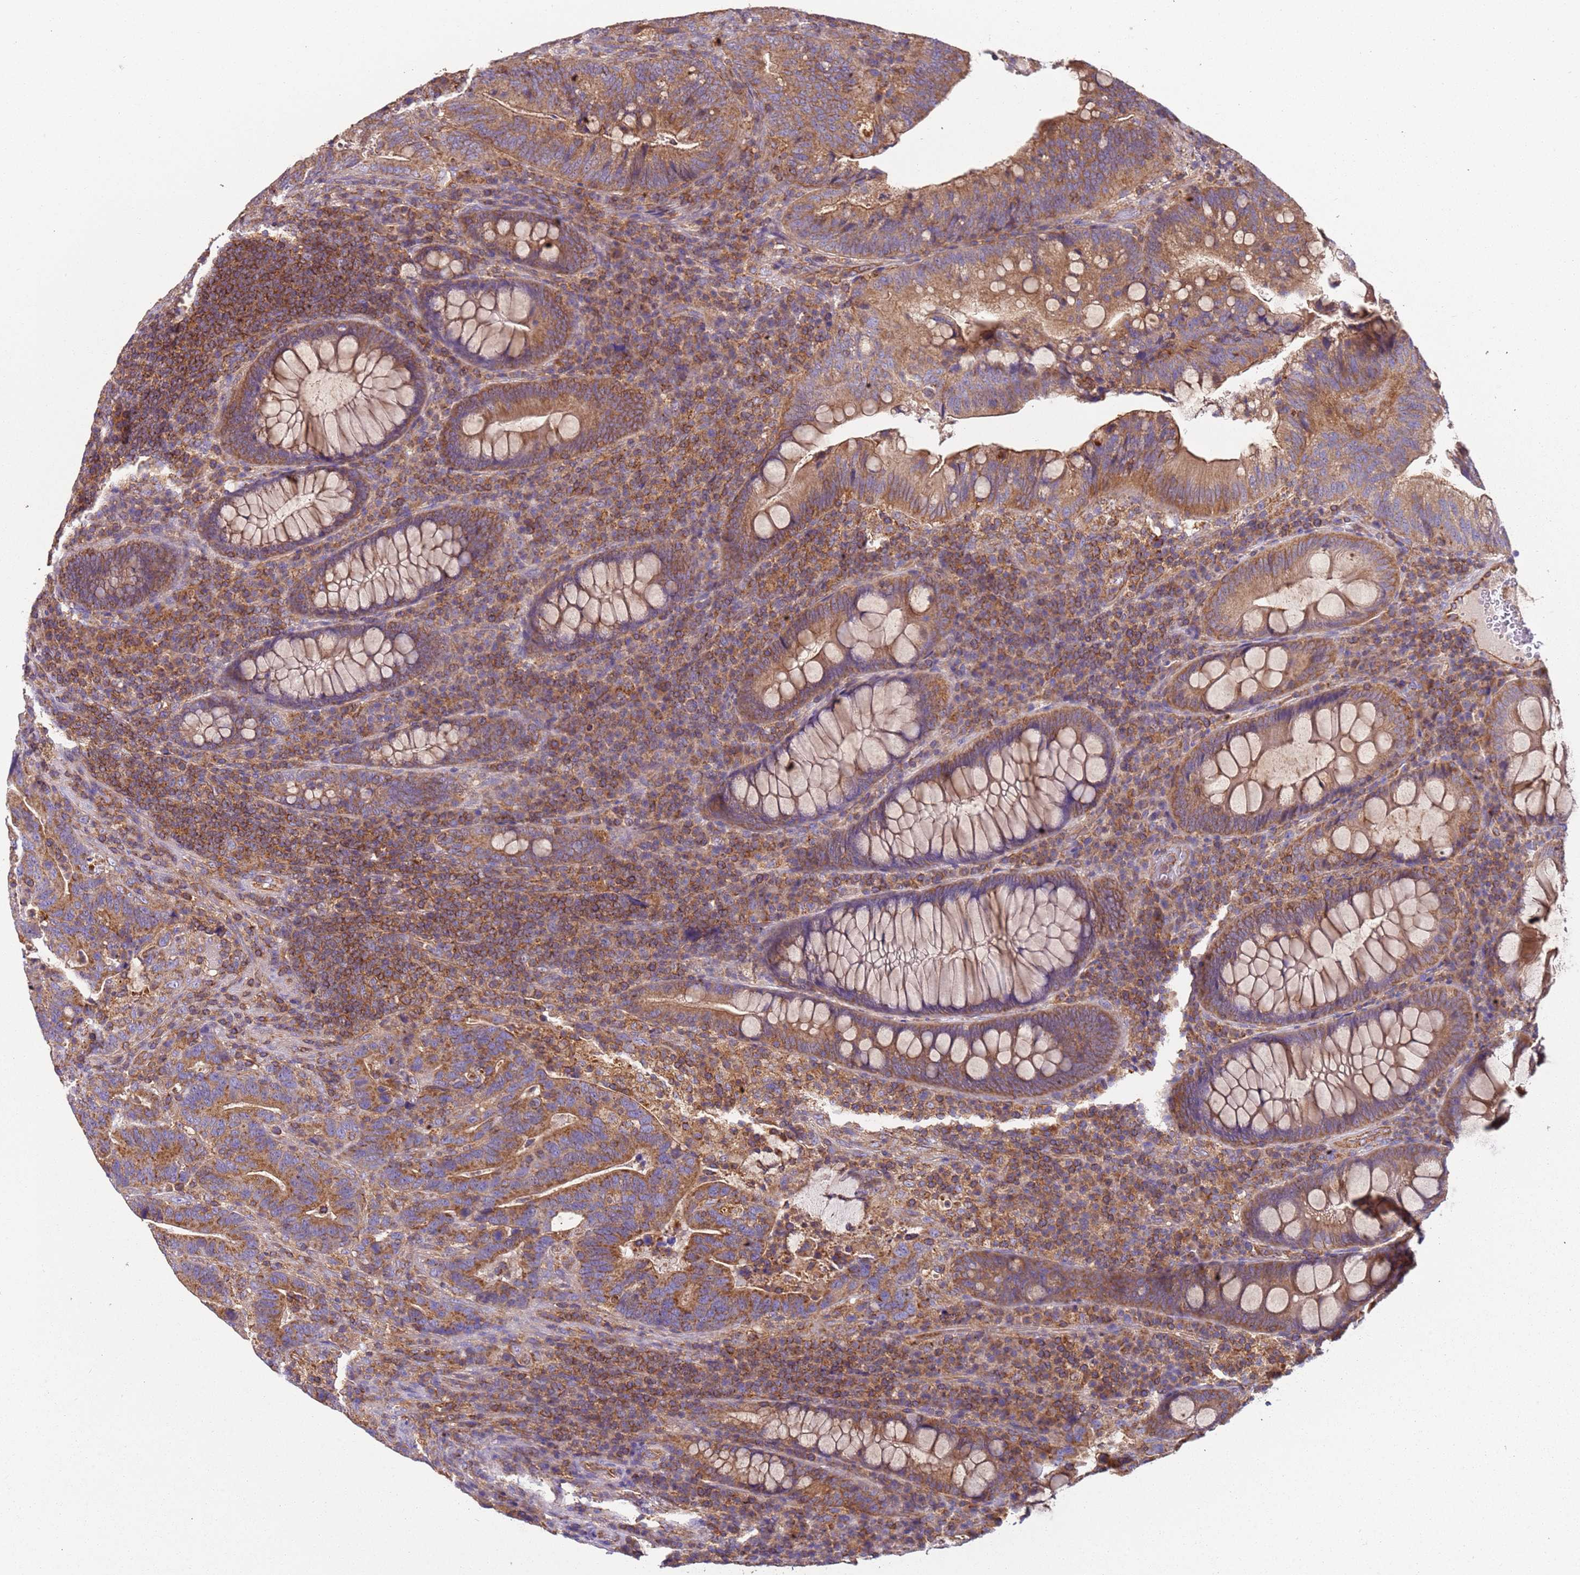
{"staining": {"intensity": "moderate", "quantity": ">75%", "location": "cytoplasmic/membranous"}, "tissue": "colorectal cancer", "cell_type": "Tumor cells", "image_type": "cancer", "snomed": [{"axis": "morphology", "description": "Adenocarcinoma, NOS"}, {"axis": "topography", "description": "Colon"}], "caption": "Colorectal cancer (adenocarcinoma) stained with a brown dye demonstrates moderate cytoplasmic/membranous positive staining in approximately >75% of tumor cells.", "gene": "RMND5A", "patient": {"sex": "female", "age": 66}}